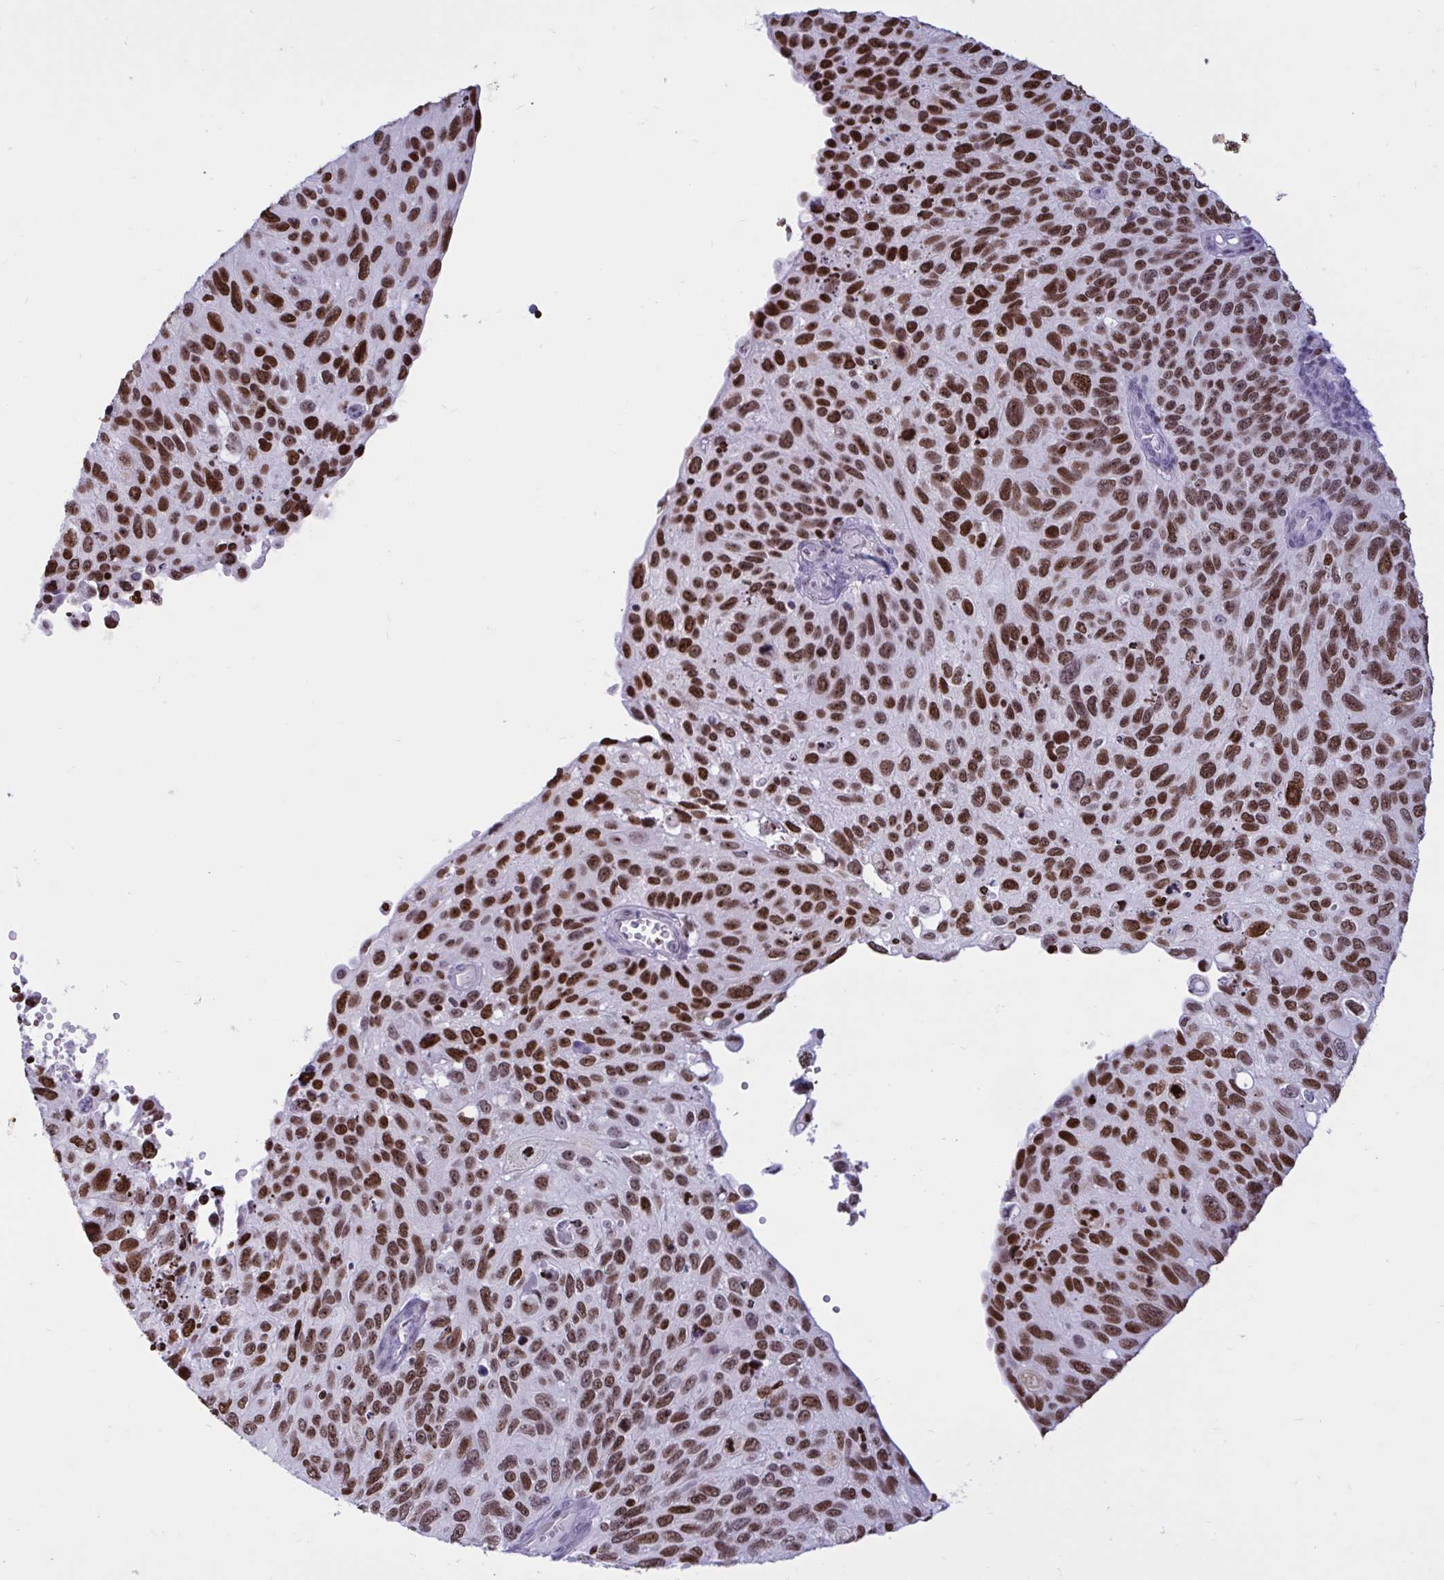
{"staining": {"intensity": "strong", "quantity": ">75%", "location": "nuclear"}, "tissue": "cervical cancer", "cell_type": "Tumor cells", "image_type": "cancer", "snomed": [{"axis": "morphology", "description": "Squamous cell carcinoma, NOS"}, {"axis": "topography", "description": "Cervix"}], "caption": "Immunohistochemical staining of cervical cancer (squamous cell carcinoma) displays high levels of strong nuclear expression in about >75% of tumor cells.", "gene": "HMGB2", "patient": {"sex": "female", "age": 70}}